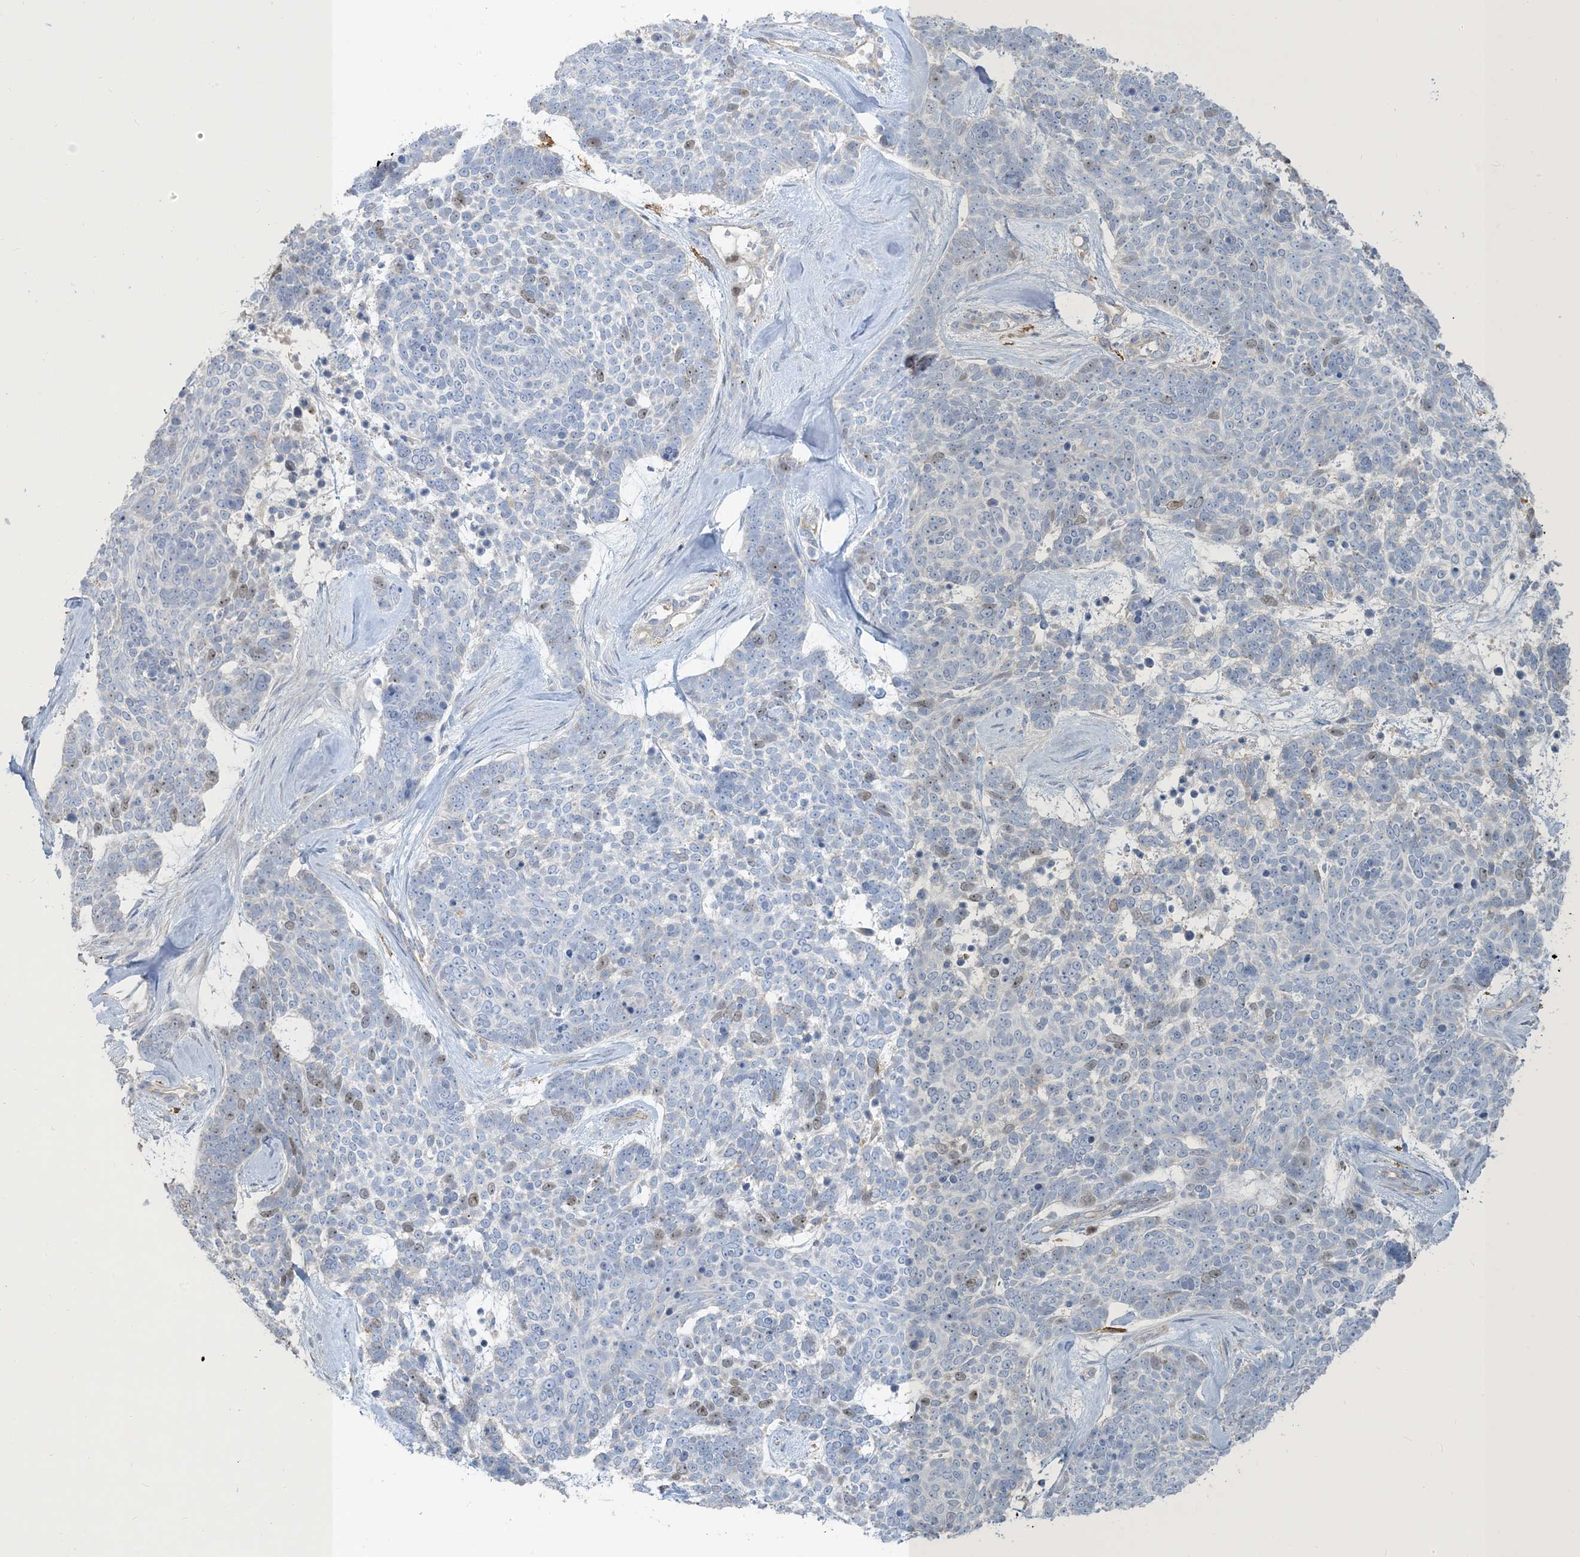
{"staining": {"intensity": "moderate", "quantity": "<25%", "location": "nuclear"}, "tissue": "skin cancer", "cell_type": "Tumor cells", "image_type": "cancer", "snomed": [{"axis": "morphology", "description": "Basal cell carcinoma"}, {"axis": "topography", "description": "Skin"}], "caption": "An immunohistochemistry image of neoplastic tissue is shown. Protein staining in brown labels moderate nuclear positivity in skin basal cell carcinoma within tumor cells. Nuclei are stained in blue.", "gene": "PEAR1", "patient": {"sex": "female", "age": 81}}